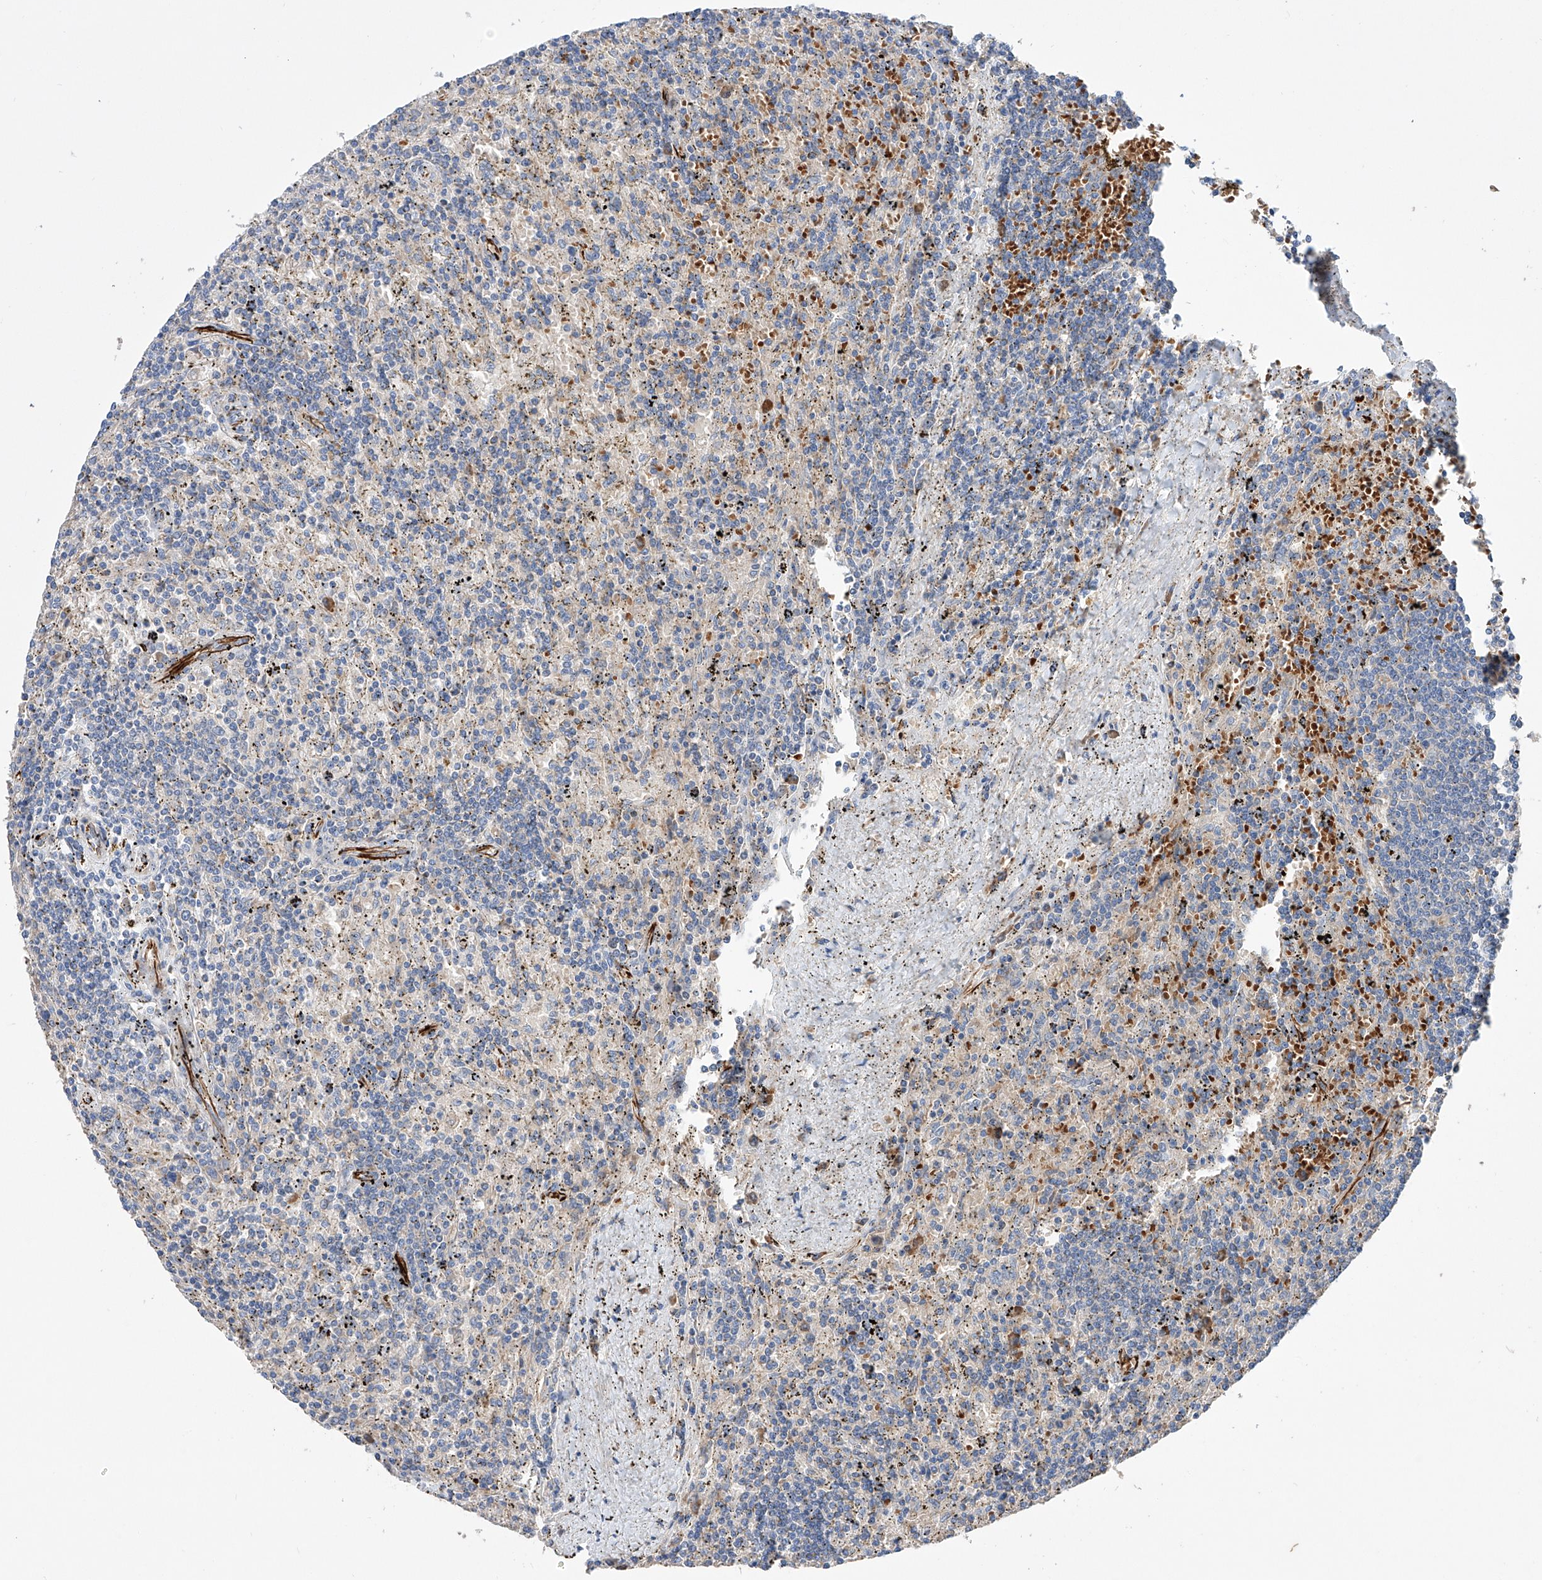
{"staining": {"intensity": "negative", "quantity": "none", "location": "none"}, "tissue": "lymphoma", "cell_type": "Tumor cells", "image_type": "cancer", "snomed": [{"axis": "morphology", "description": "Malignant lymphoma, non-Hodgkin's type, Low grade"}, {"axis": "topography", "description": "Spleen"}], "caption": "Tumor cells are negative for brown protein staining in lymphoma.", "gene": "NFATC4", "patient": {"sex": "male", "age": 76}}